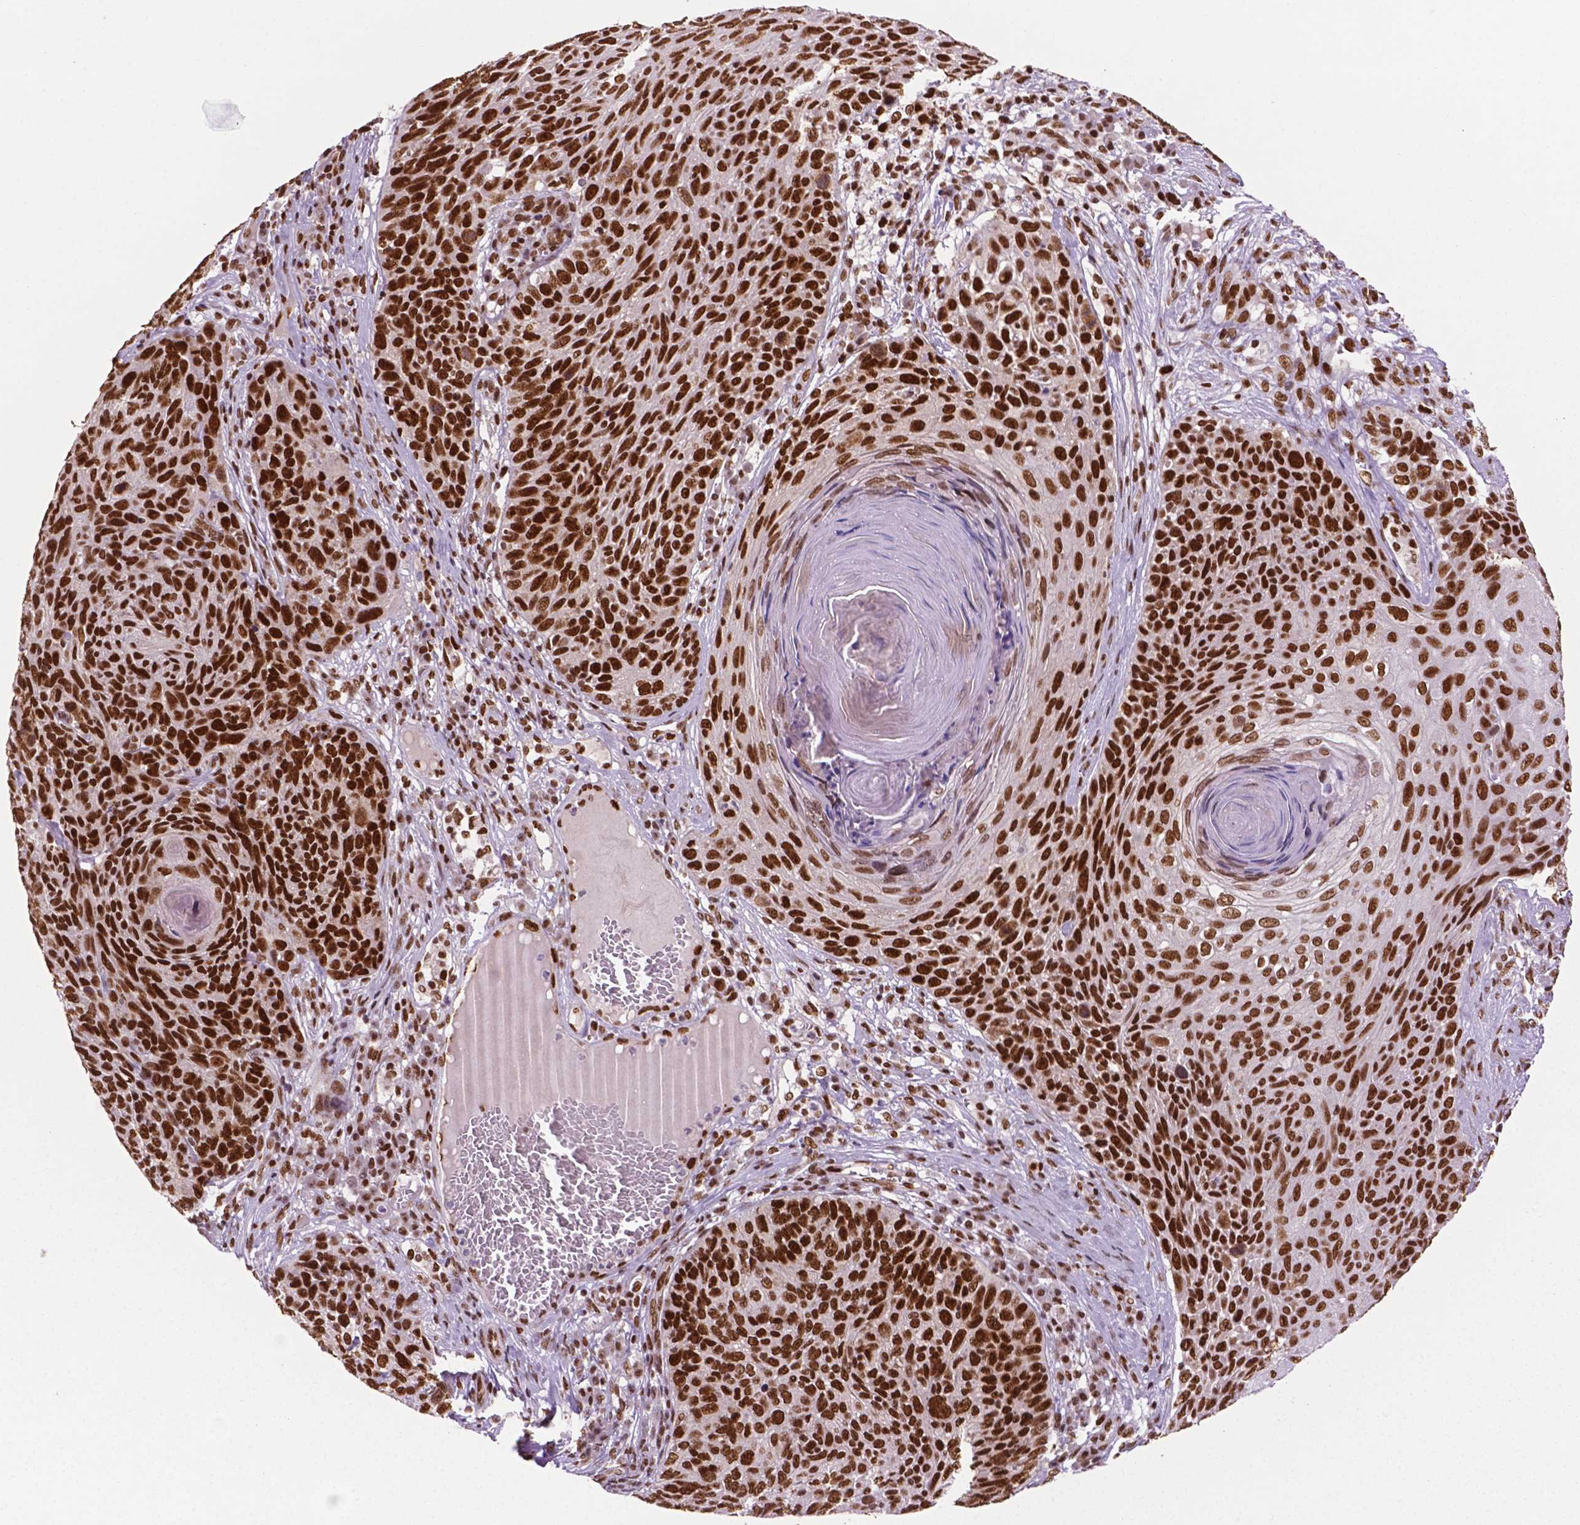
{"staining": {"intensity": "strong", "quantity": "25%-75%", "location": "nuclear"}, "tissue": "skin cancer", "cell_type": "Tumor cells", "image_type": "cancer", "snomed": [{"axis": "morphology", "description": "Squamous cell carcinoma, NOS"}, {"axis": "topography", "description": "Skin"}], "caption": "This image demonstrates IHC staining of human skin cancer, with high strong nuclear staining in approximately 25%-75% of tumor cells.", "gene": "MLH1", "patient": {"sex": "male", "age": 92}}